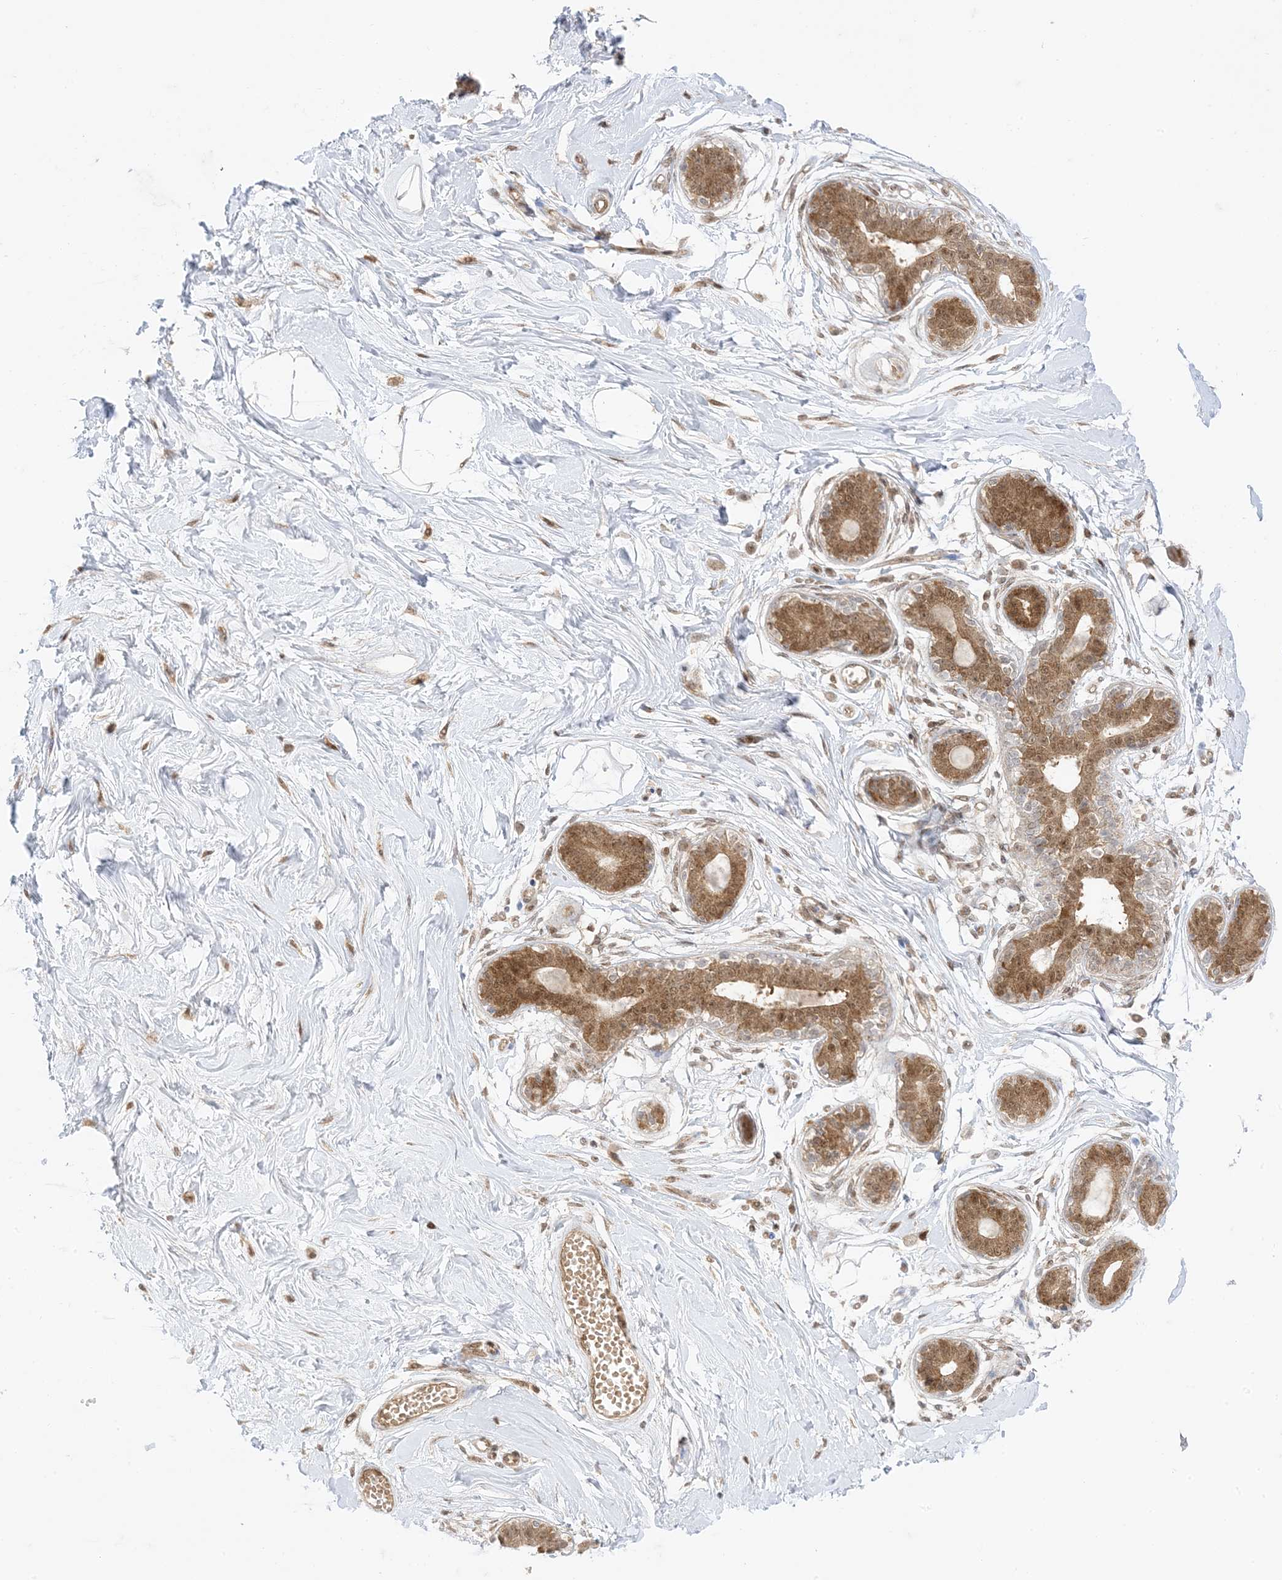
{"staining": {"intensity": "negative", "quantity": "none", "location": "none"}, "tissue": "breast", "cell_type": "Adipocytes", "image_type": "normal", "snomed": [{"axis": "morphology", "description": "Normal tissue, NOS"}, {"axis": "topography", "description": "Breast"}], "caption": "The image reveals no staining of adipocytes in unremarkable breast. Brightfield microscopy of immunohistochemistry (IHC) stained with DAB (brown) and hematoxylin (blue), captured at high magnification.", "gene": "PTPA", "patient": {"sex": "female", "age": 45}}